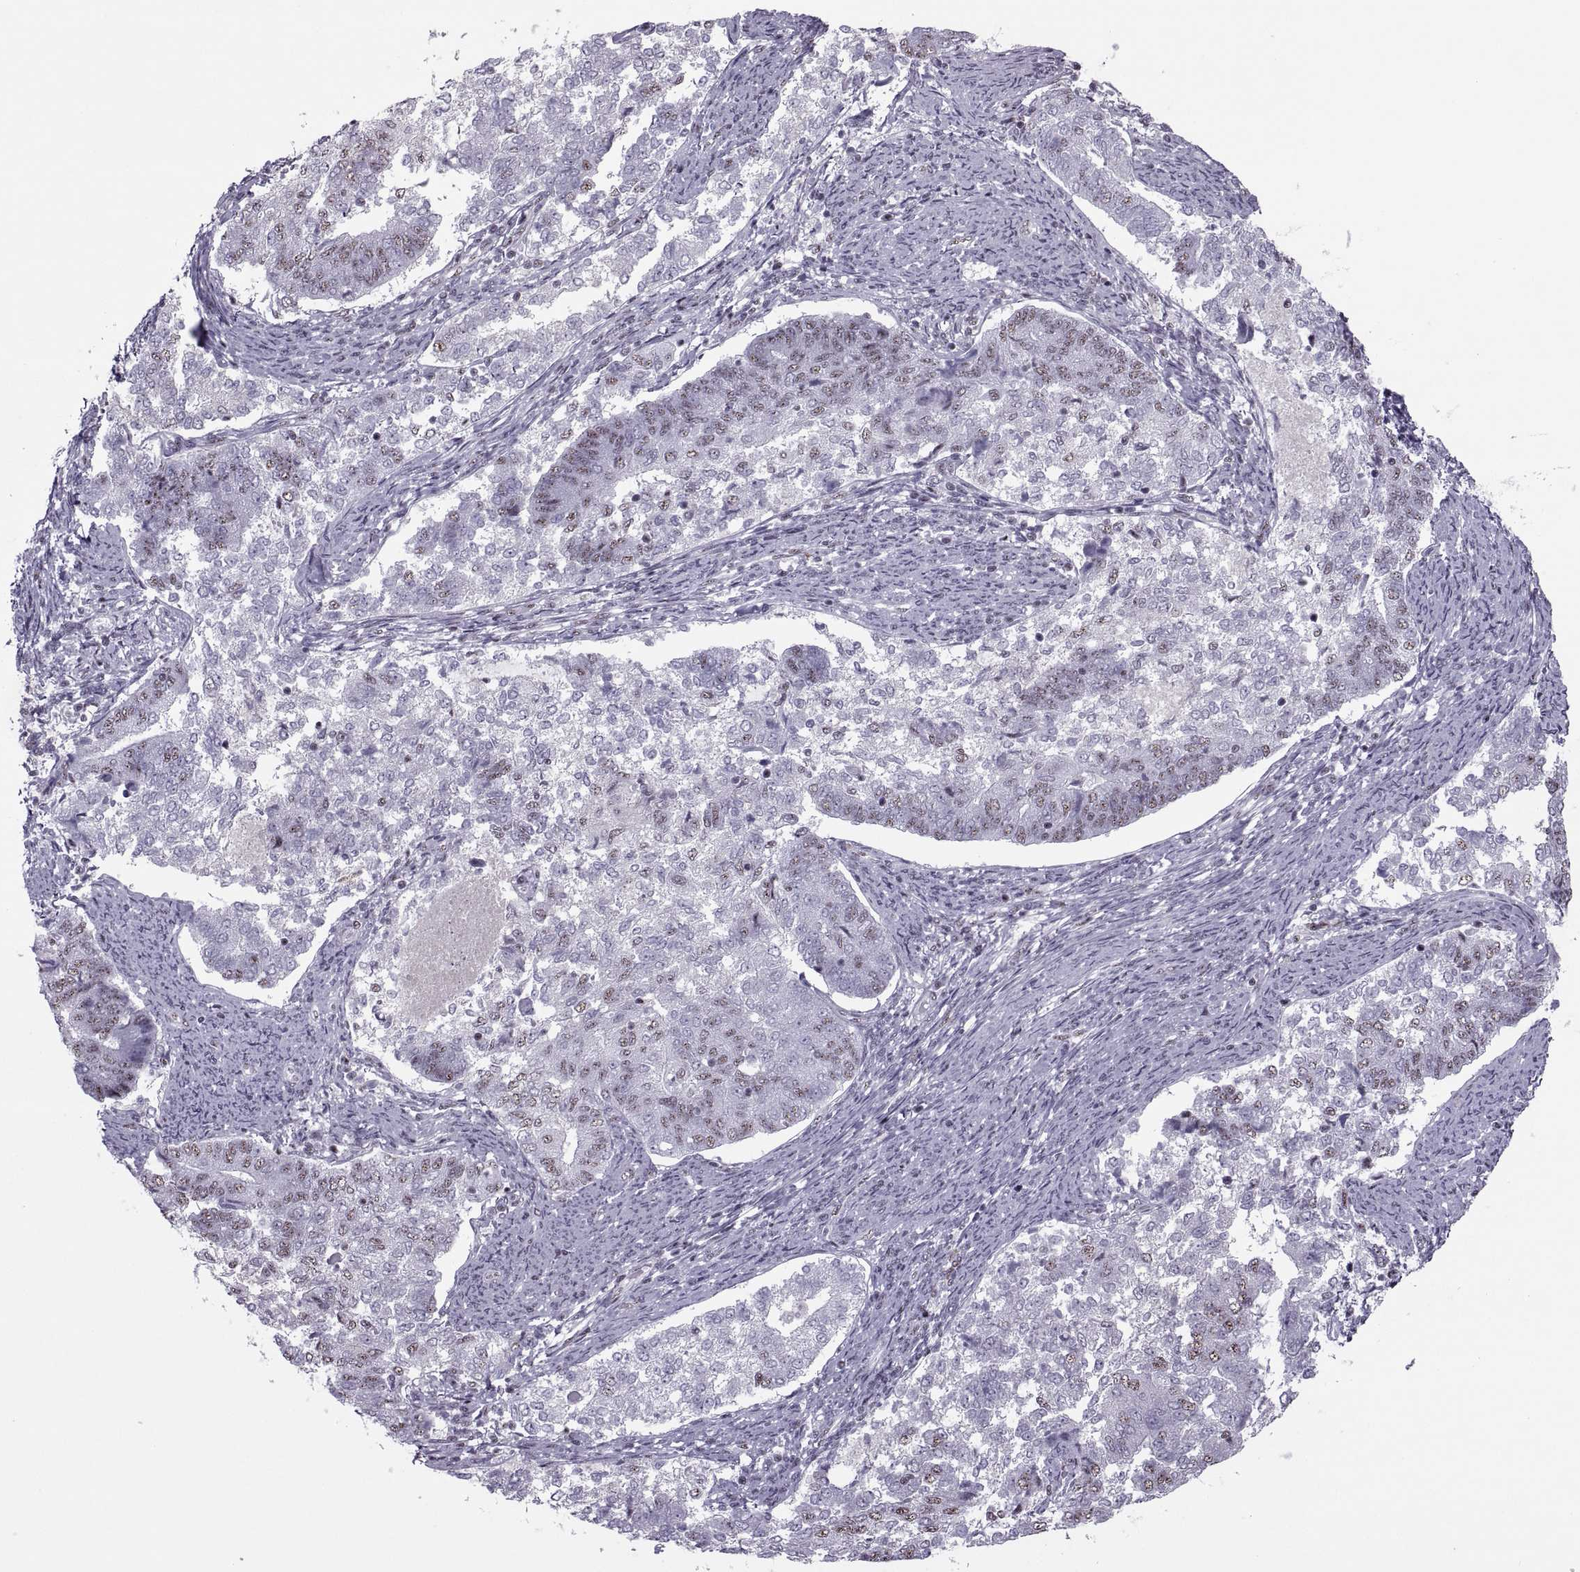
{"staining": {"intensity": "weak", "quantity": "25%-75%", "location": "nuclear"}, "tissue": "endometrial cancer", "cell_type": "Tumor cells", "image_type": "cancer", "snomed": [{"axis": "morphology", "description": "Adenocarcinoma, NOS"}, {"axis": "topography", "description": "Endometrium"}], "caption": "Endometrial cancer stained for a protein (brown) reveals weak nuclear positive positivity in approximately 25%-75% of tumor cells.", "gene": "MAGEA4", "patient": {"sex": "female", "age": 65}}